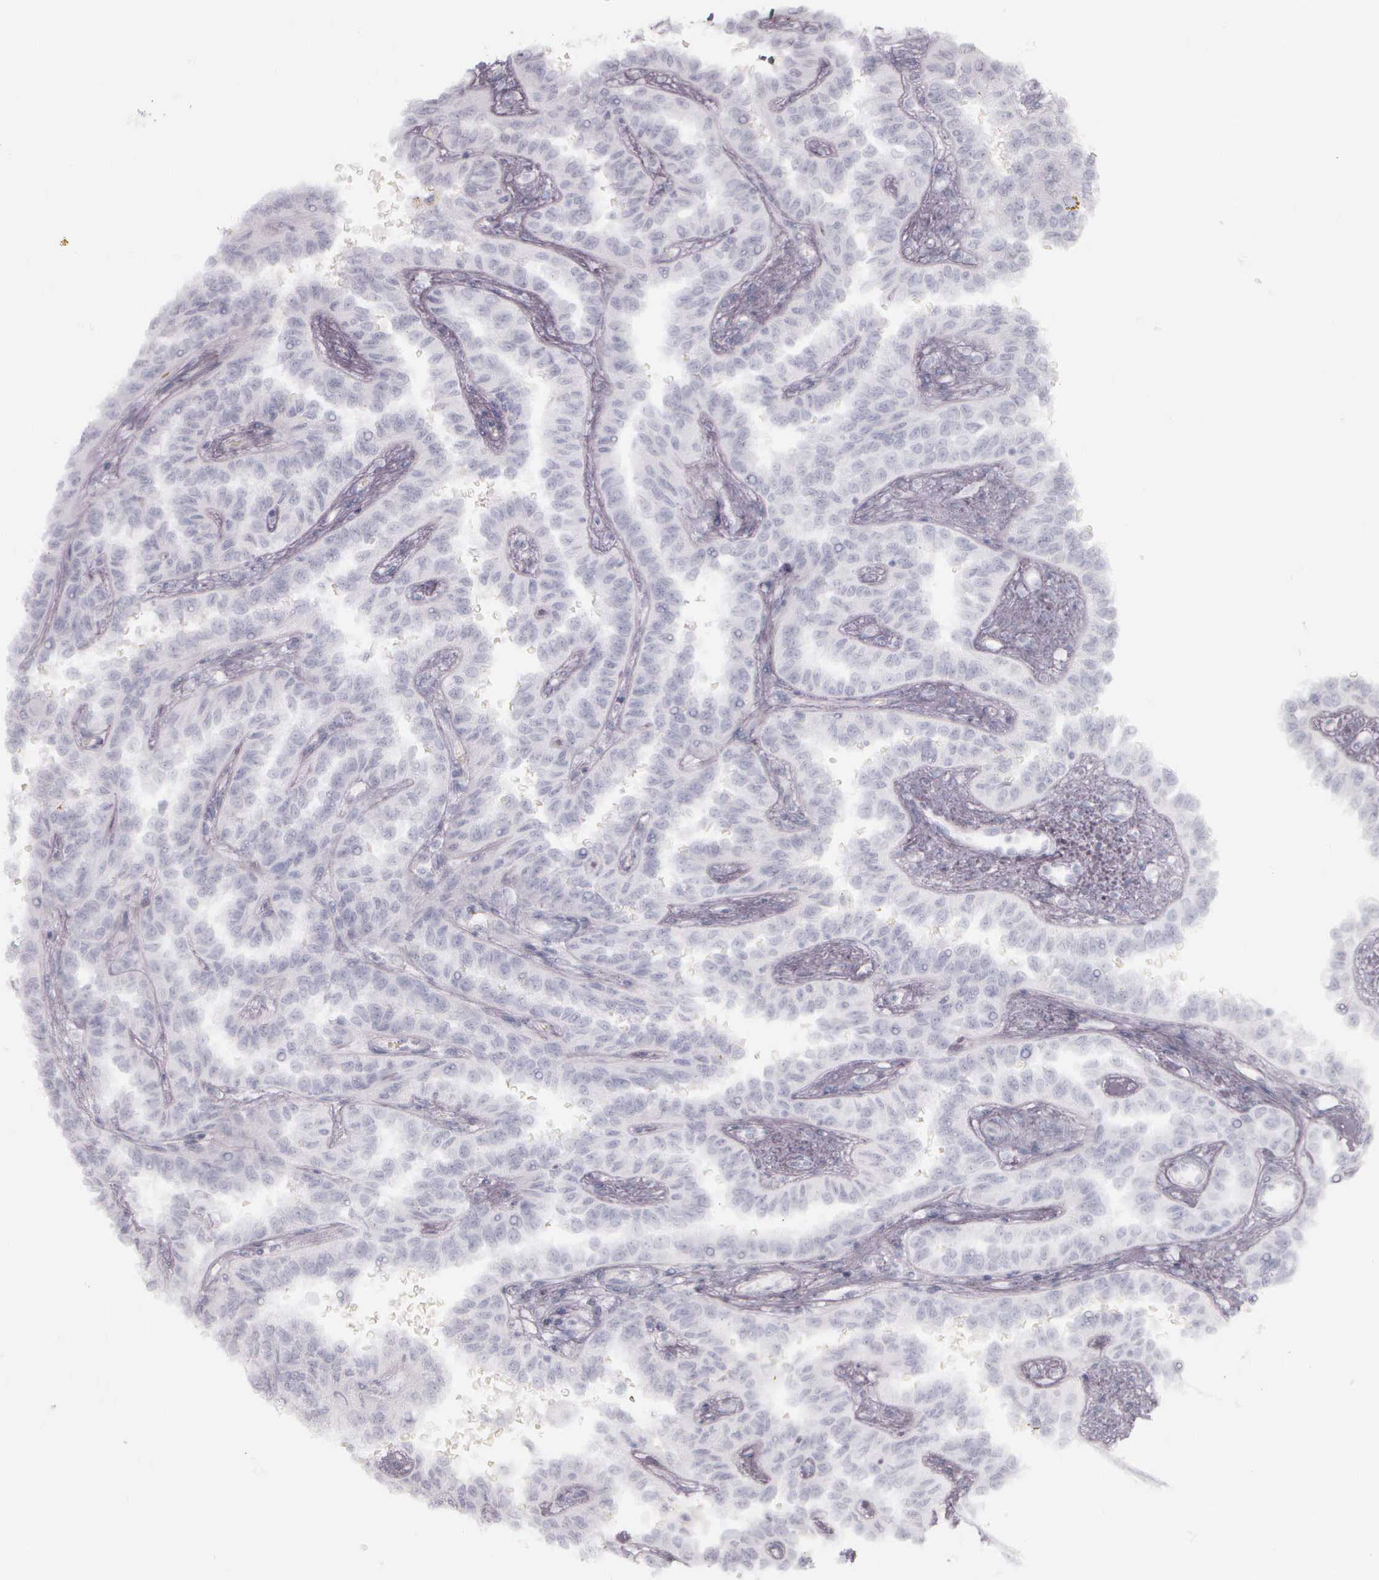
{"staining": {"intensity": "negative", "quantity": "none", "location": "none"}, "tissue": "renal cancer", "cell_type": "Tumor cells", "image_type": "cancer", "snomed": [{"axis": "morphology", "description": "Inflammation, NOS"}, {"axis": "morphology", "description": "Adenocarcinoma, NOS"}, {"axis": "topography", "description": "Kidney"}], "caption": "Human renal adenocarcinoma stained for a protein using immunohistochemistry shows no expression in tumor cells.", "gene": "KRT14", "patient": {"sex": "male", "age": 68}}